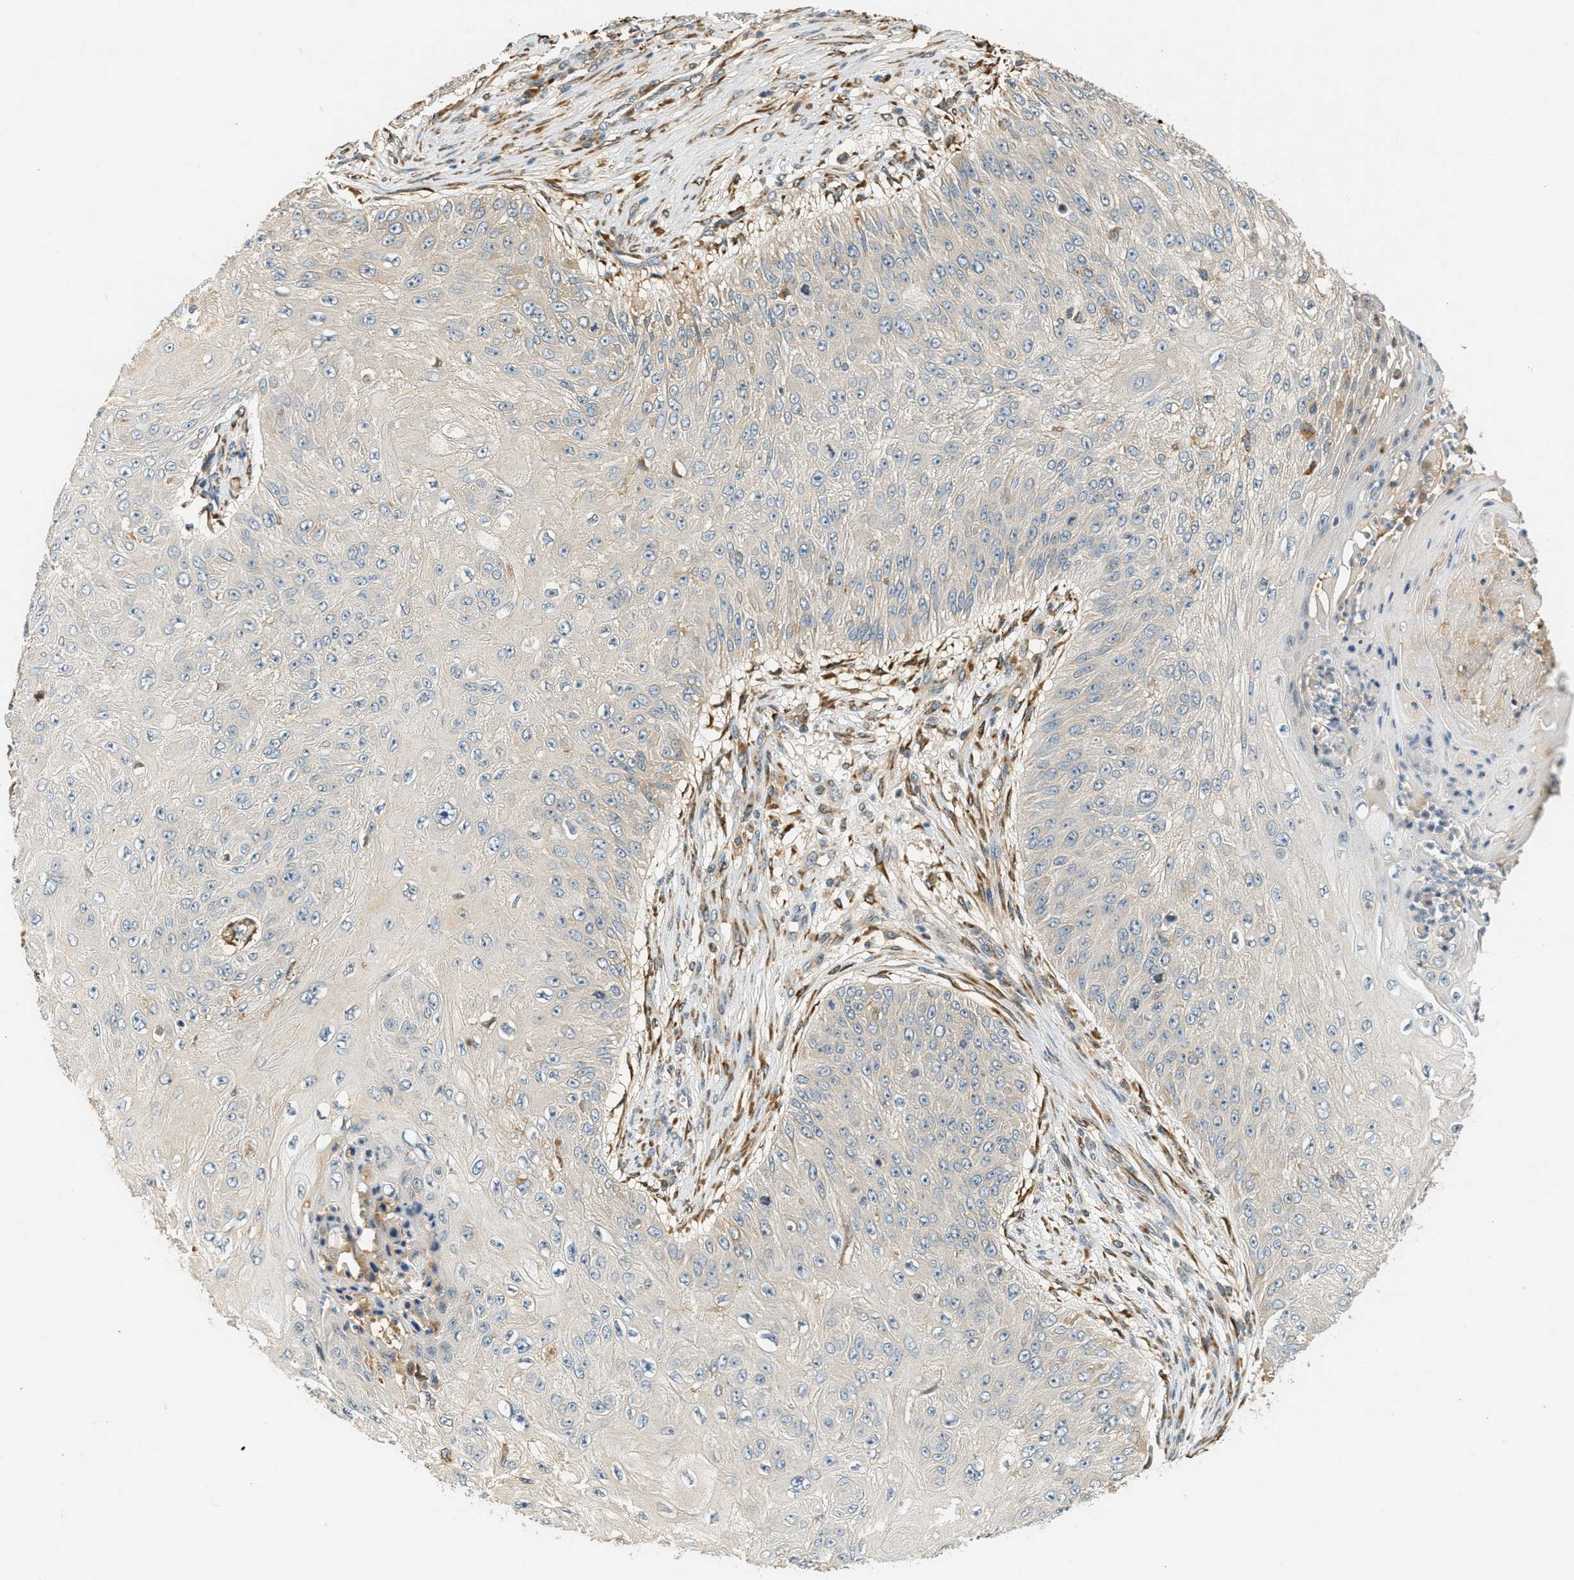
{"staining": {"intensity": "negative", "quantity": "none", "location": "none"}, "tissue": "skin cancer", "cell_type": "Tumor cells", "image_type": "cancer", "snomed": [{"axis": "morphology", "description": "Squamous cell carcinoma, NOS"}, {"axis": "topography", "description": "Skin"}], "caption": "Immunohistochemical staining of squamous cell carcinoma (skin) demonstrates no significant positivity in tumor cells.", "gene": "PDK1", "patient": {"sex": "female", "age": 80}}